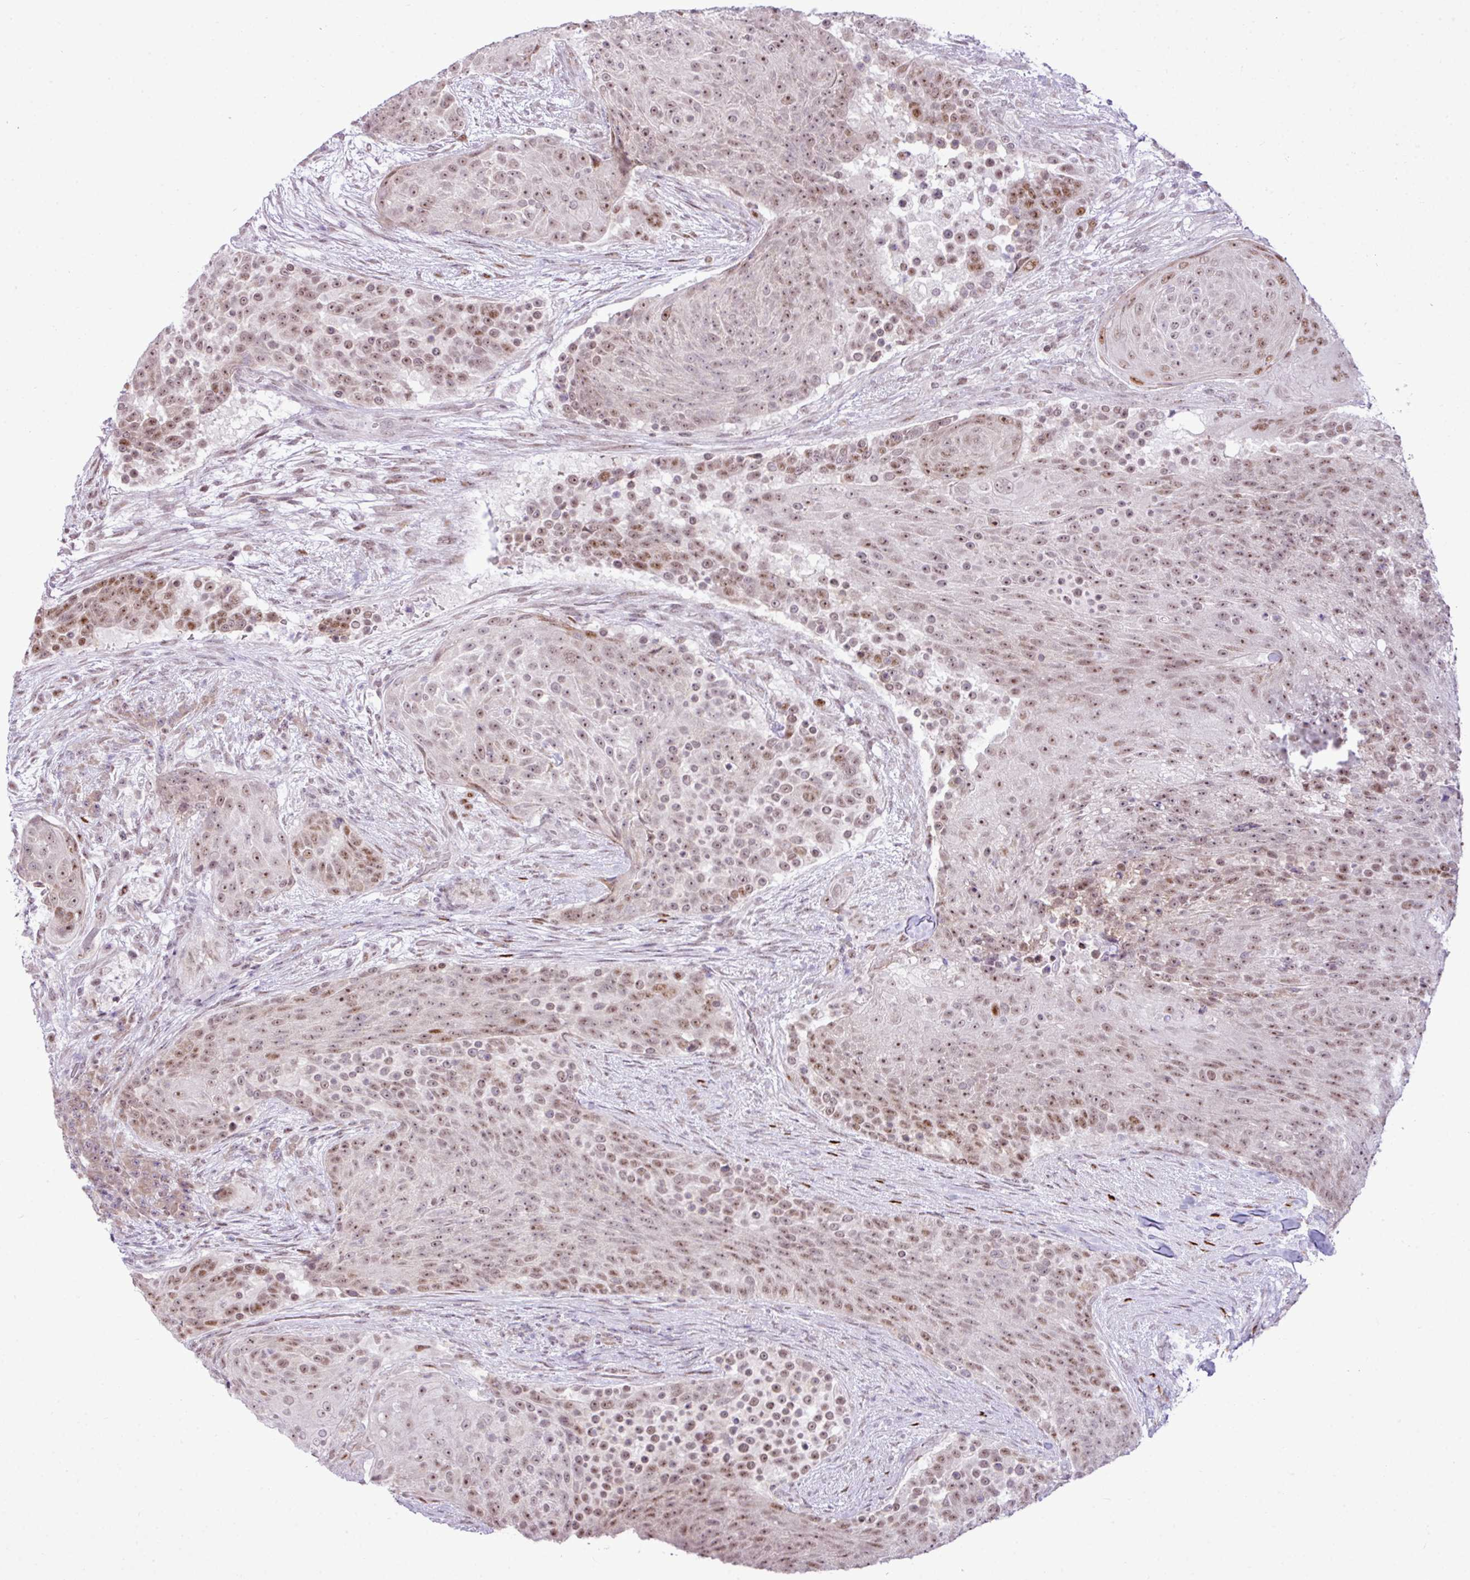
{"staining": {"intensity": "moderate", "quantity": "25%-75%", "location": "nuclear"}, "tissue": "urothelial cancer", "cell_type": "Tumor cells", "image_type": "cancer", "snomed": [{"axis": "morphology", "description": "Urothelial carcinoma, High grade"}, {"axis": "topography", "description": "Urinary bladder"}], "caption": "An immunohistochemistry image of neoplastic tissue is shown. Protein staining in brown shows moderate nuclear positivity in high-grade urothelial carcinoma within tumor cells.", "gene": "ELOA2", "patient": {"sex": "female", "age": 63}}